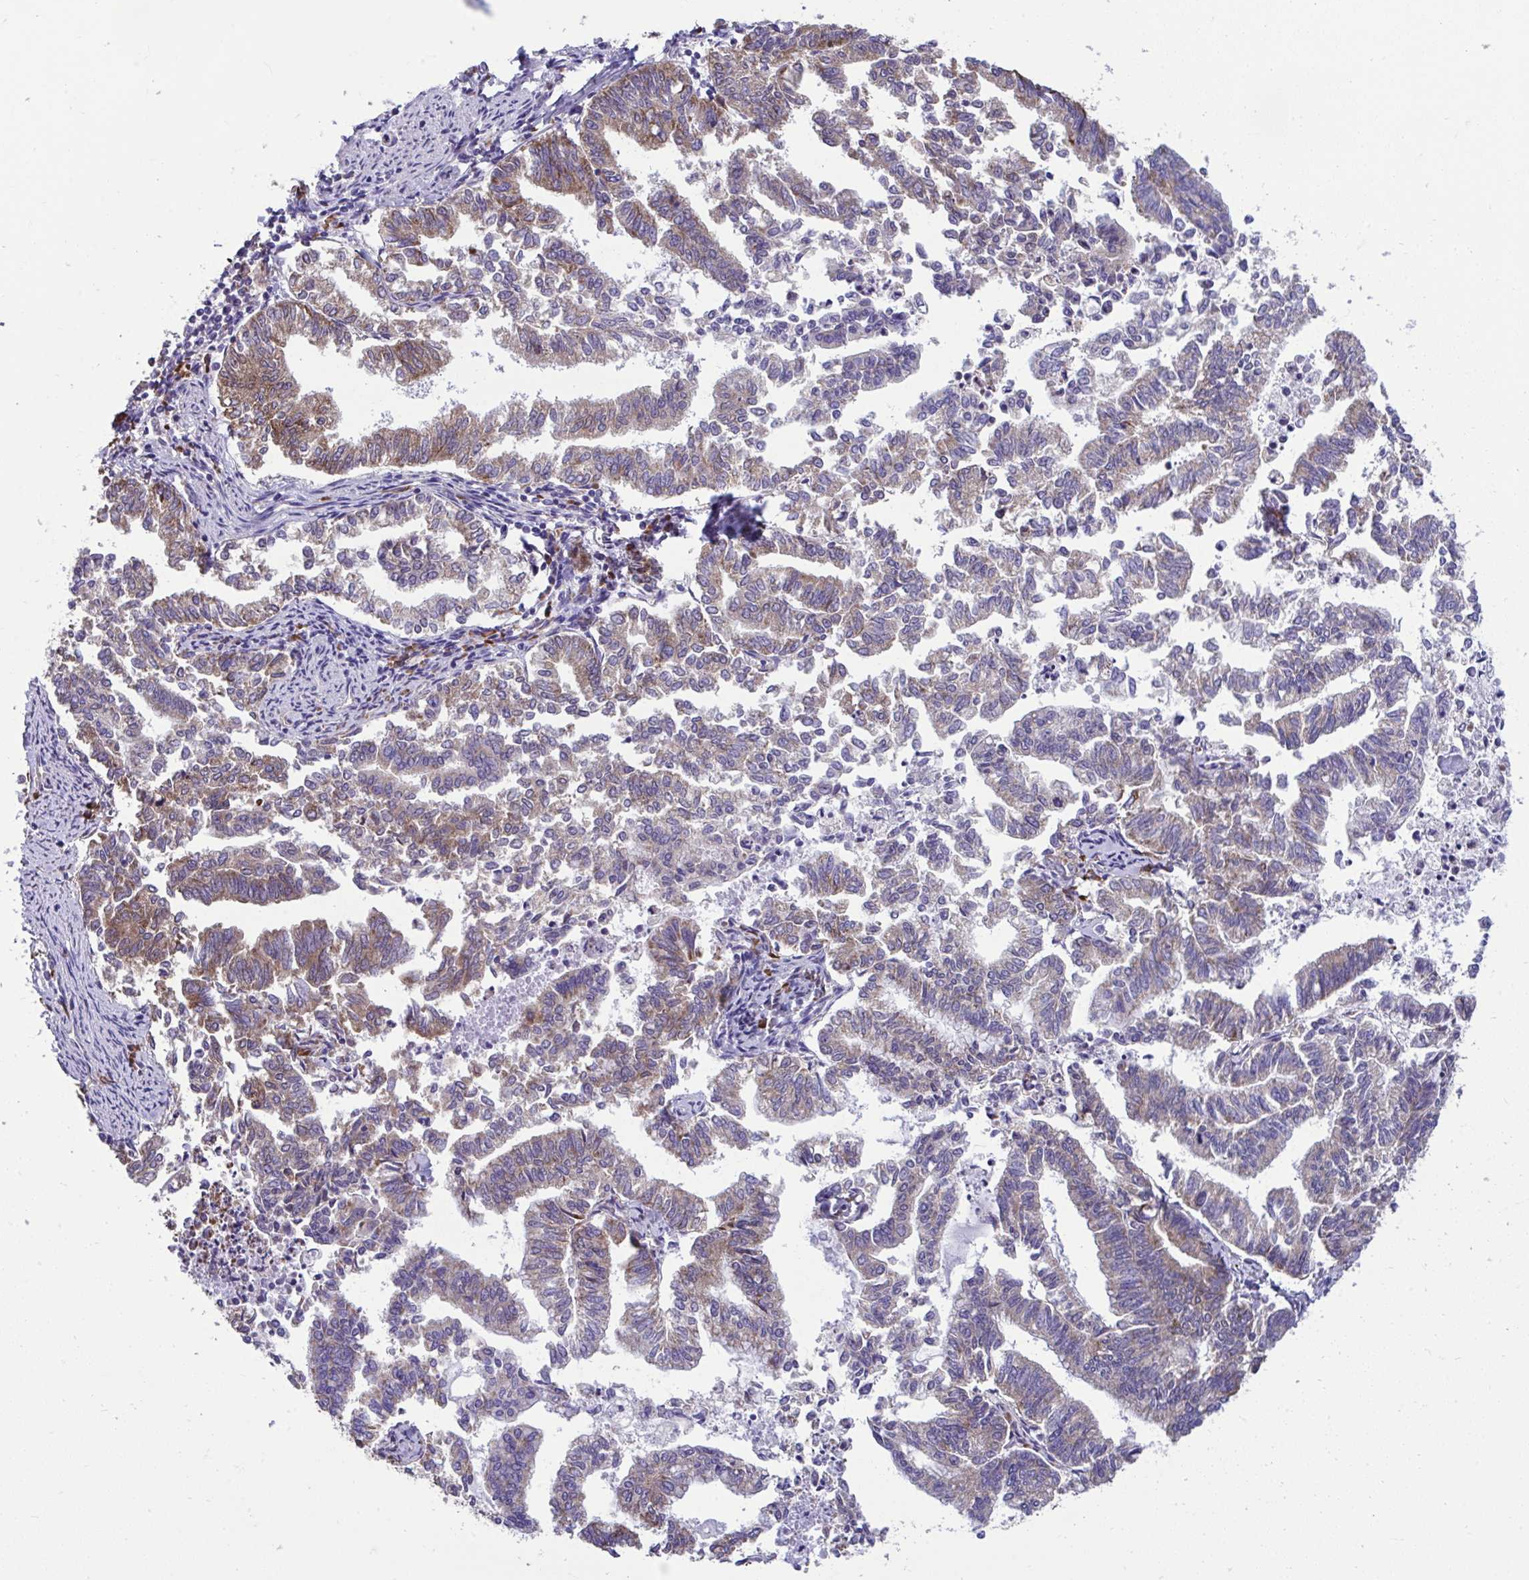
{"staining": {"intensity": "moderate", "quantity": "25%-75%", "location": "cytoplasmic/membranous"}, "tissue": "endometrial cancer", "cell_type": "Tumor cells", "image_type": "cancer", "snomed": [{"axis": "morphology", "description": "Adenocarcinoma, NOS"}, {"axis": "topography", "description": "Endometrium"}], "caption": "Human endometrial adenocarcinoma stained for a protein (brown) displays moderate cytoplasmic/membranous positive staining in about 25%-75% of tumor cells.", "gene": "RPL7", "patient": {"sex": "female", "age": 79}}